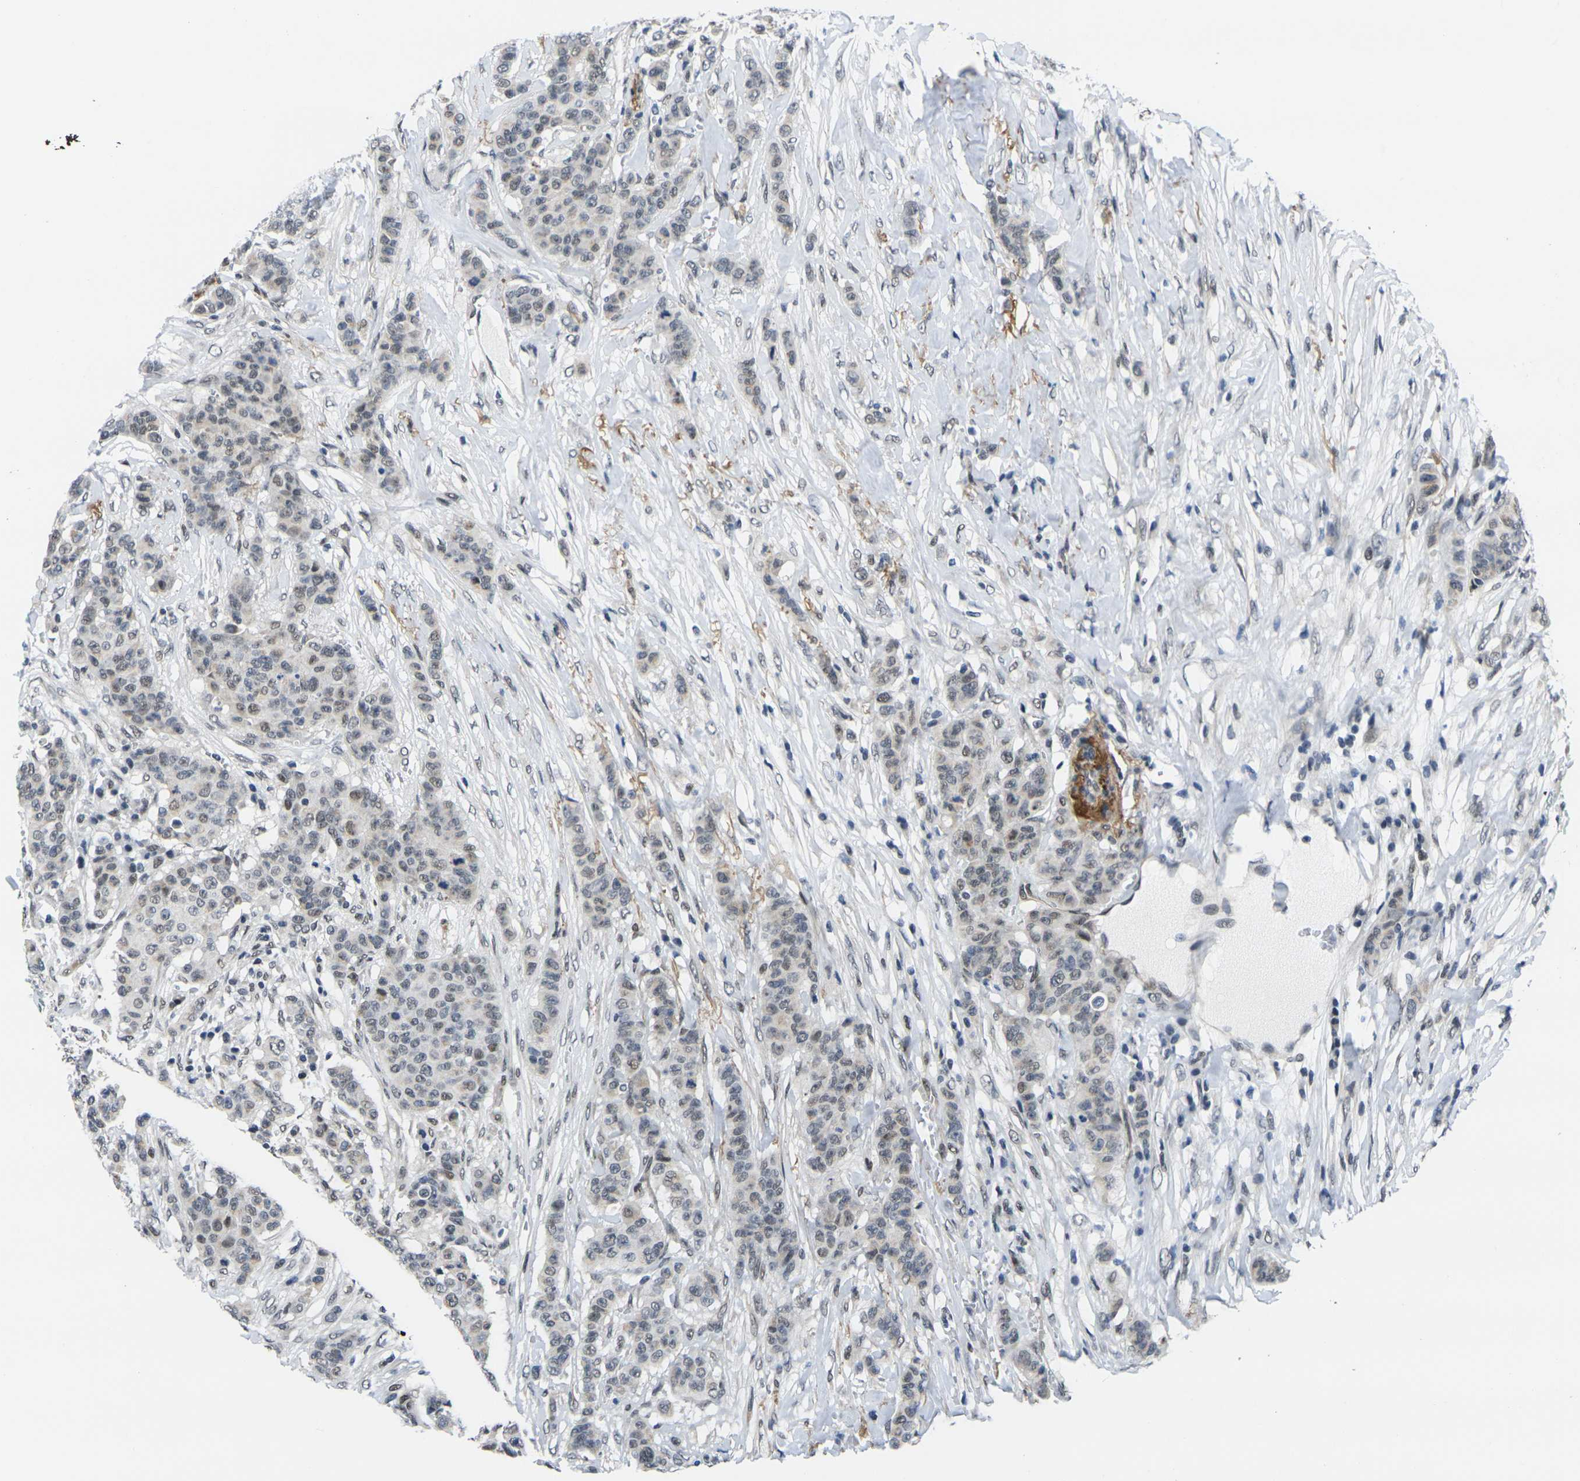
{"staining": {"intensity": "weak", "quantity": "<25%", "location": "nuclear"}, "tissue": "breast cancer", "cell_type": "Tumor cells", "image_type": "cancer", "snomed": [{"axis": "morphology", "description": "Duct carcinoma"}, {"axis": "topography", "description": "Breast"}], "caption": "Immunohistochemistry (IHC) of human breast intraductal carcinoma exhibits no expression in tumor cells. Nuclei are stained in blue.", "gene": "RBM7", "patient": {"sex": "female", "age": 40}}